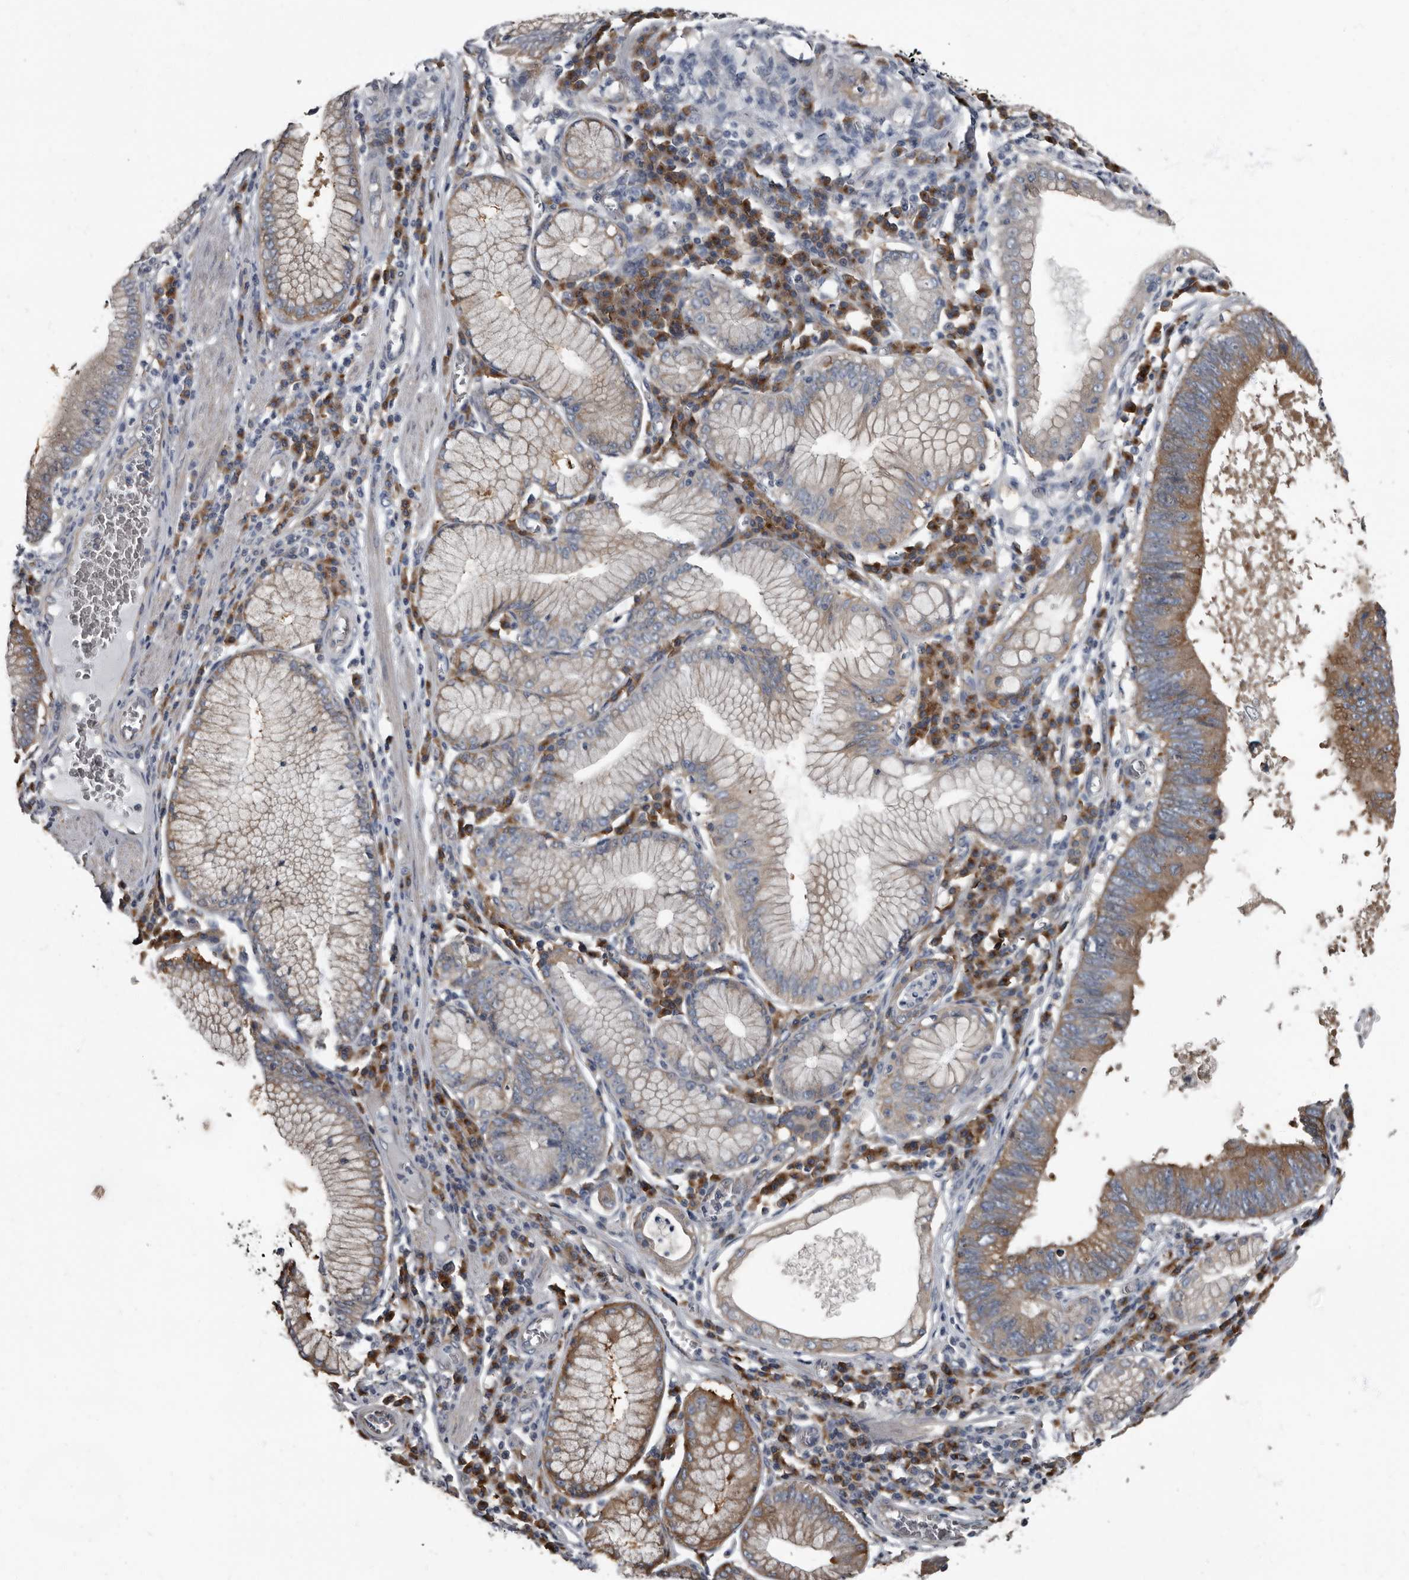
{"staining": {"intensity": "moderate", "quantity": "<25%", "location": "cytoplasmic/membranous"}, "tissue": "stomach cancer", "cell_type": "Tumor cells", "image_type": "cancer", "snomed": [{"axis": "morphology", "description": "Adenocarcinoma, NOS"}, {"axis": "topography", "description": "Stomach"}], "caption": "A high-resolution micrograph shows immunohistochemistry staining of adenocarcinoma (stomach), which displays moderate cytoplasmic/membranous positivity in about <25% of tumor cells.", "gene": "TPD52L1", "patient": {"sex": "male", "age": 59}}